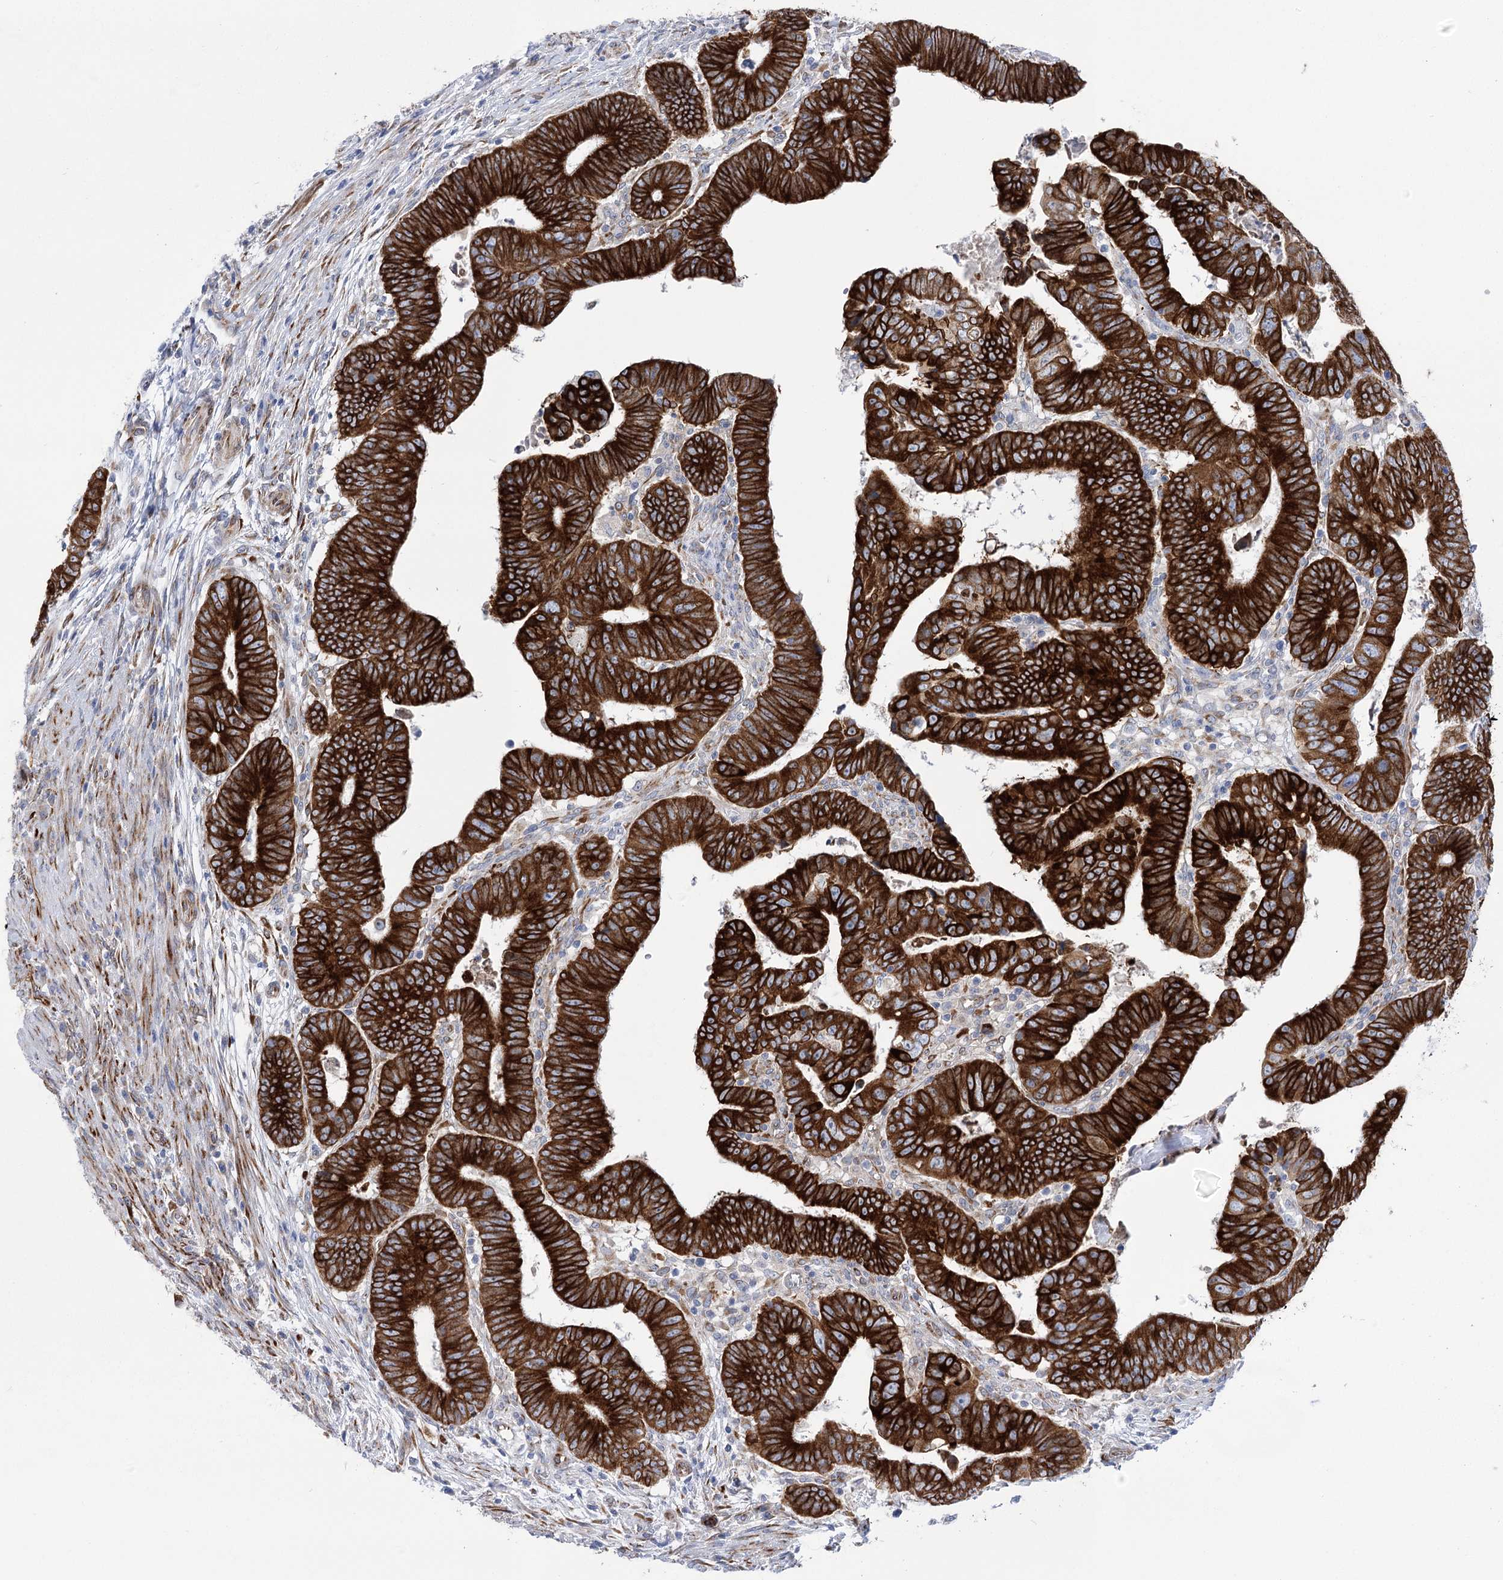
{"staining": {"intensity": "strong", "quantity": ">75%", "location": "cytoplasmic/membranous"}, "tissue": "colorectal cancer", "cell_type": "Tumor cells", "image_type": "cancer", "snomed": [{"axis": "morphology", "description": "Normal tissue, NOS"}, {"axis": "morphology", "description": "Adenocarcinoma, NOS"}, {"axis": "topography", "description": "Rectum"}], "caption": "Immunohistochemical staining of colorectal cancer displays high levels of strong cytoplasmic/membranous protein staining in about >75% of tumor cells.", "gene": "YTHDC2", "patient": {"sex": "female", "age": 65}}